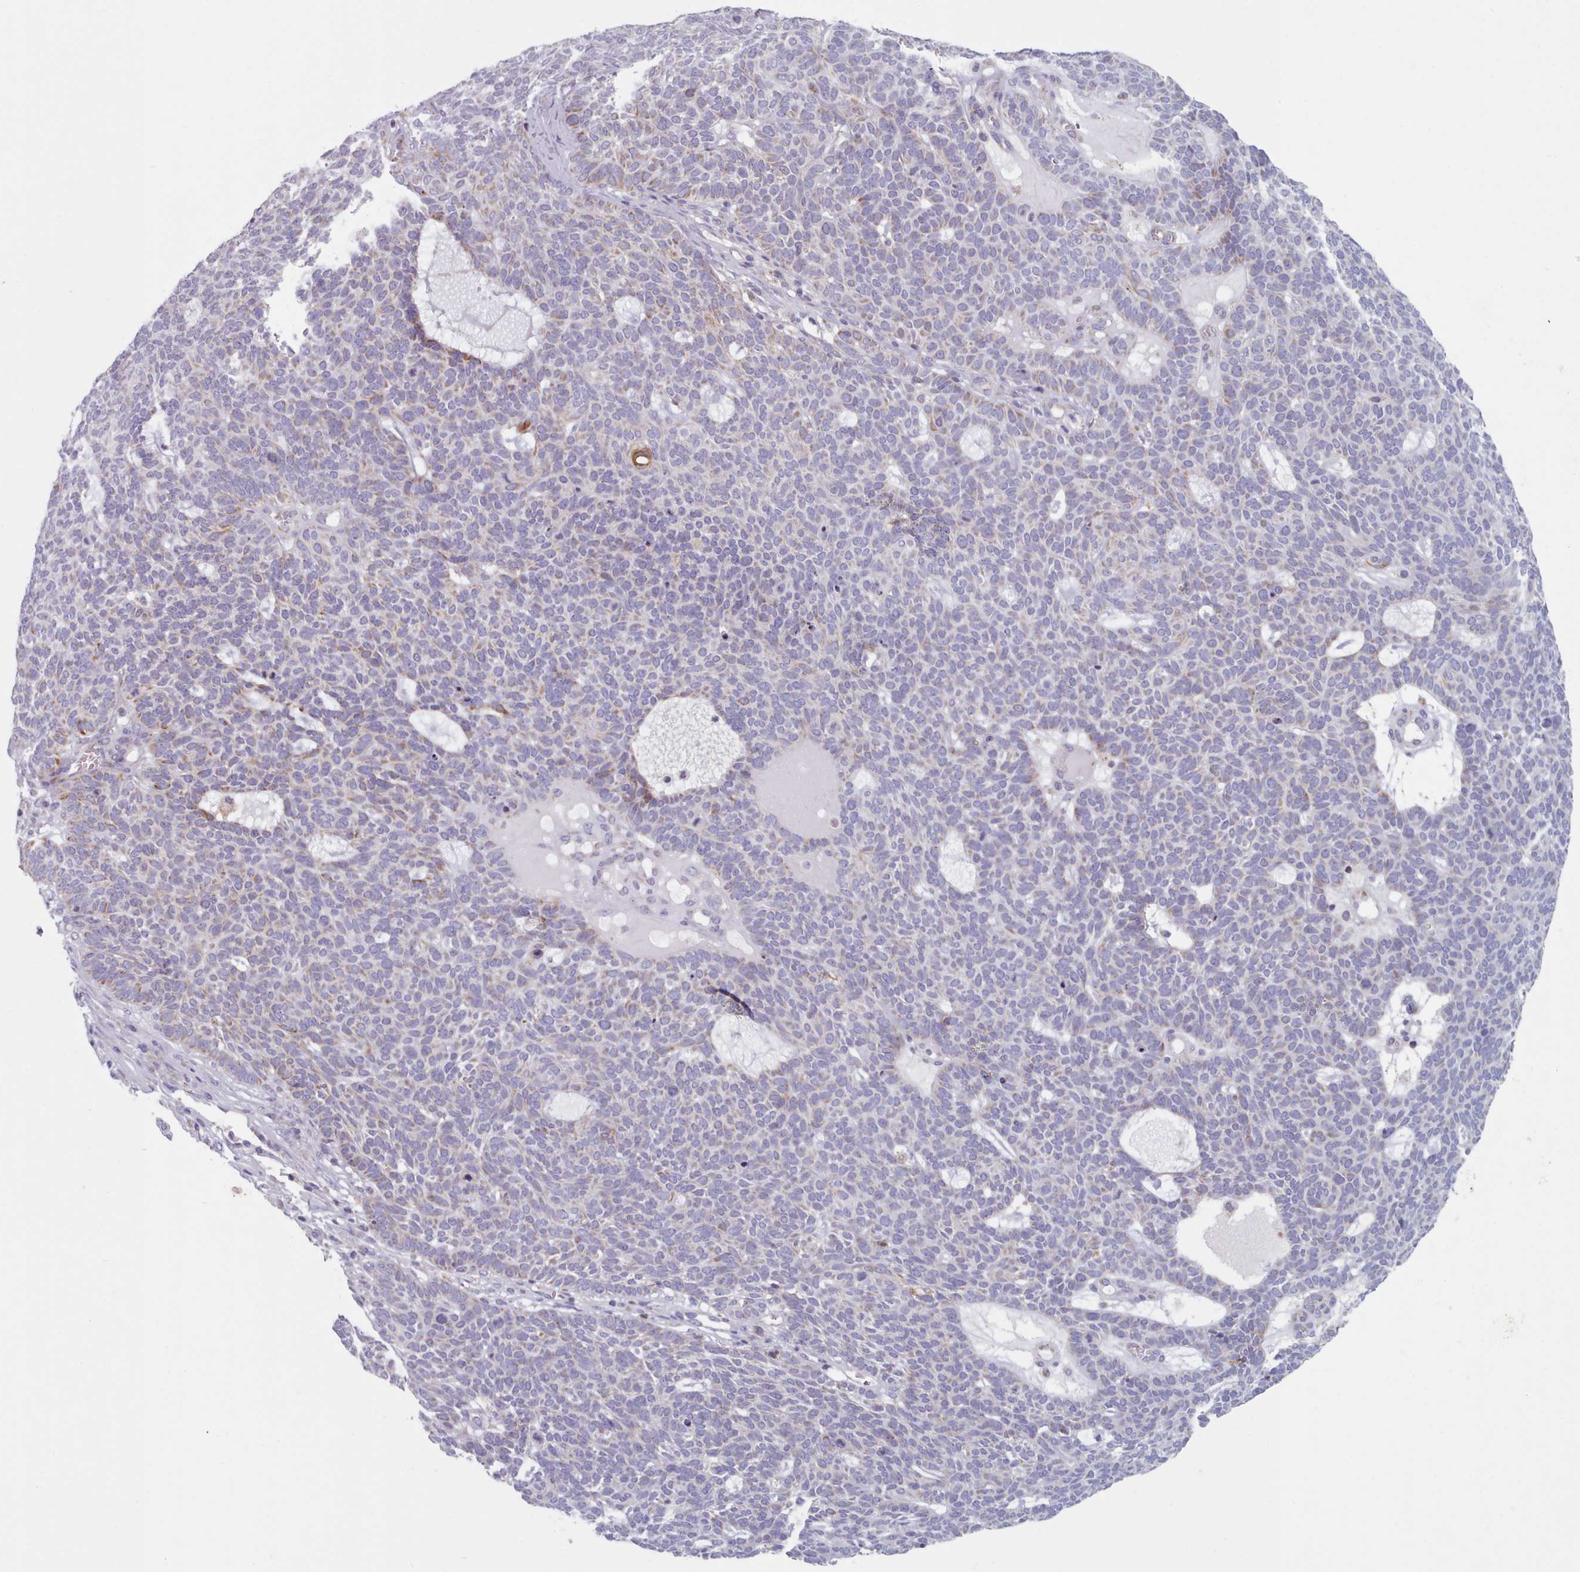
{"staining": {"intensity": "moderate", "quantity": "<25%", "location": "cytoplasmic/membranous"}, "tissue": "skin cancer", "cell_type": "Tumor cells", "image_type": "cancer", "snomed": [{"axis": "morphology", "description": "Squamous cell carcinoma, NOS"}, {"axis": "topography", "description": "Skin"}], "caption": "A histopathology image showing moderate cytoplasmic/membranous expression in approximately <25% of tumor cells in skin cancer (squamous cell carcinoma), as visualized by brown immunohistochemical staining.", "gene": "FAM170B", "patient": {"sex": "female", "age": 90}}